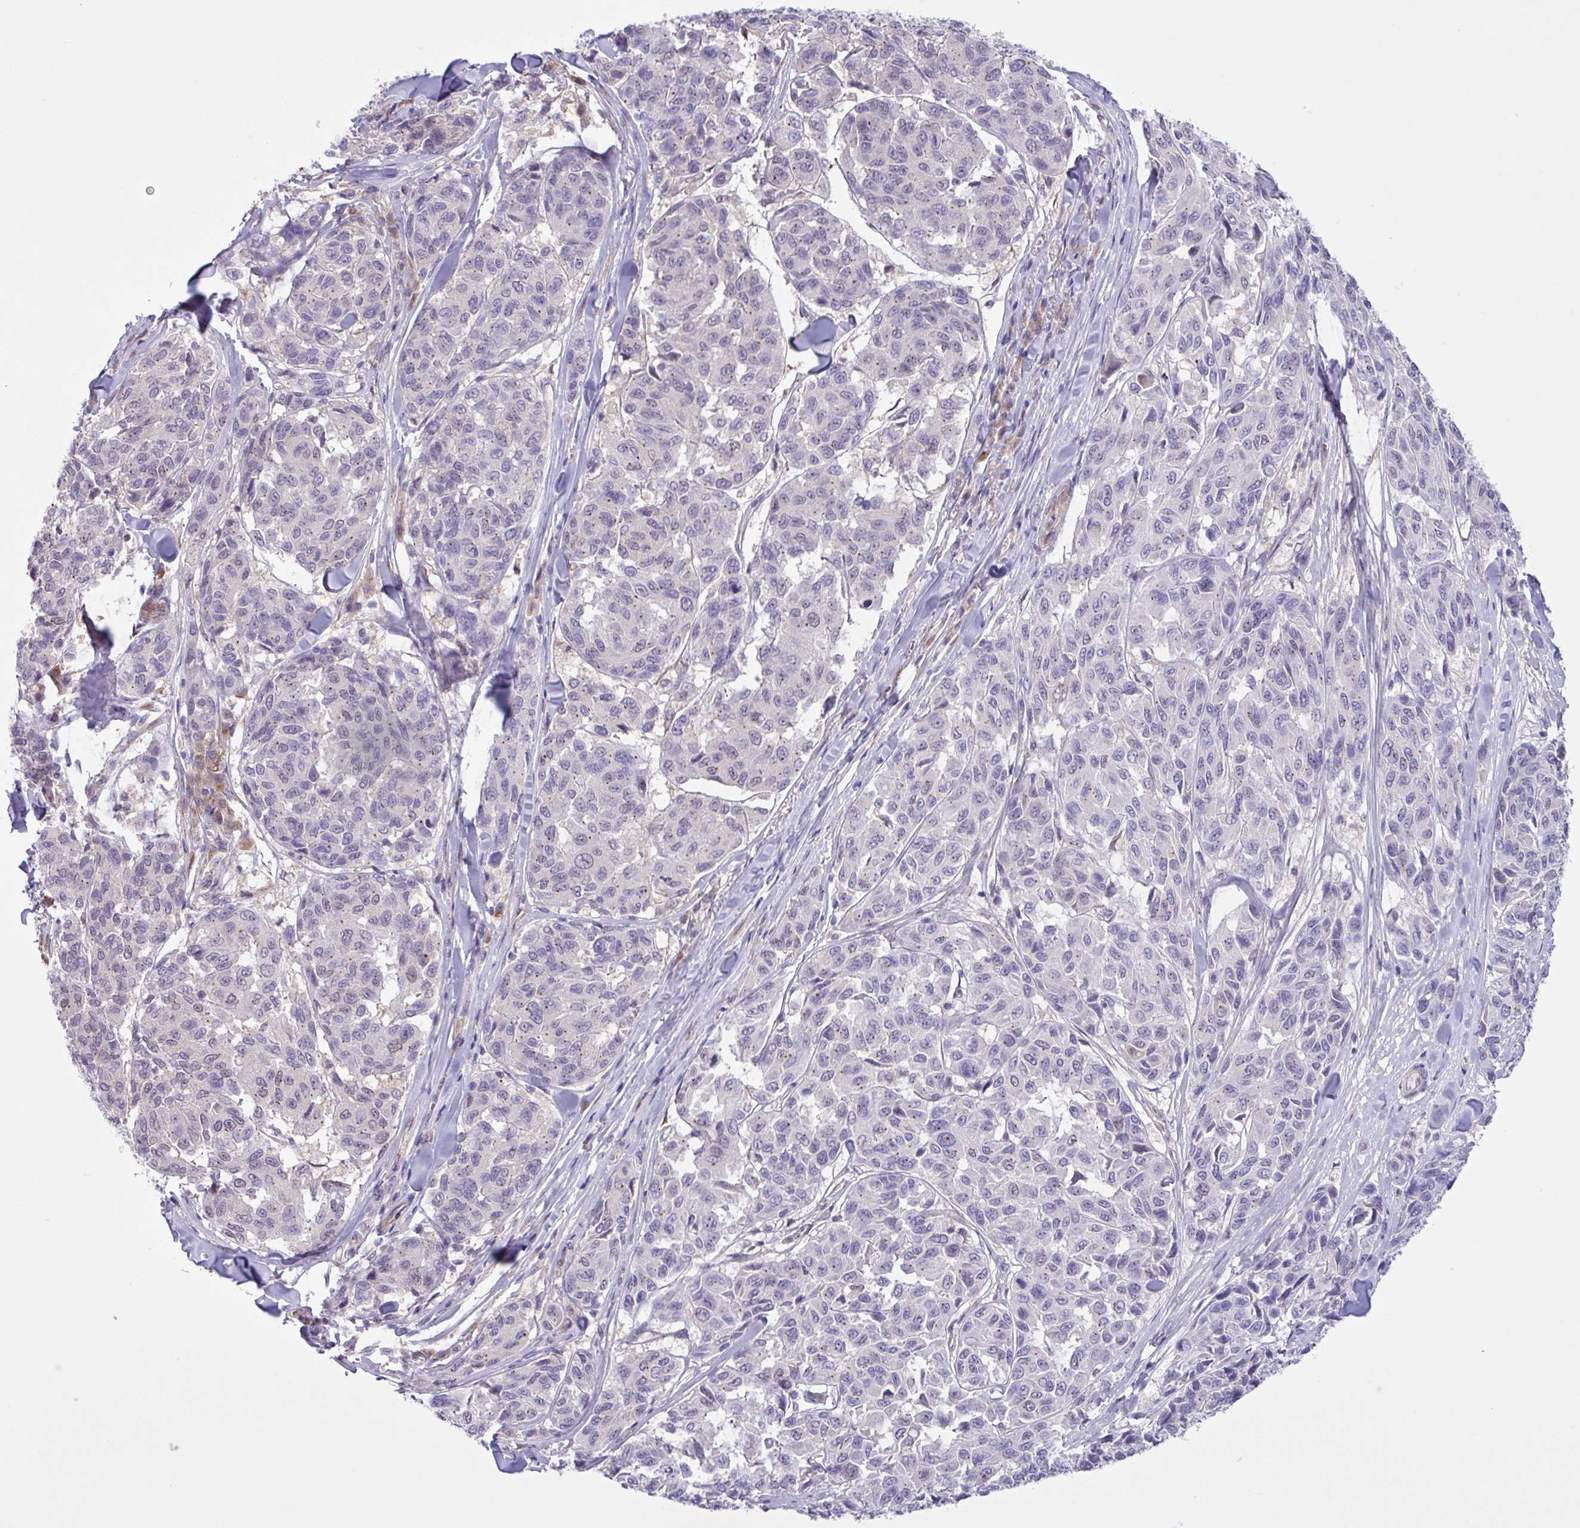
{"staining": {"intensity": "negative", "quantity": "none", "location": "none"}, "tissue": "melanoma", "cell_type": "Tumor cells", "image_type": "cancer", "snomed": [{"axis": "morphology", "description": "Malignant melanoma, NOS"}, {"axis": "topography", "description": "Skin"}], "caption": "Tumor cells are negative for protein expression in human malignant melanoma. (DAB IHC visualized using brightfield microscopy, high magnification).", "gene": "SPINK8", "patient": {"sex": "female", "age": 66}}